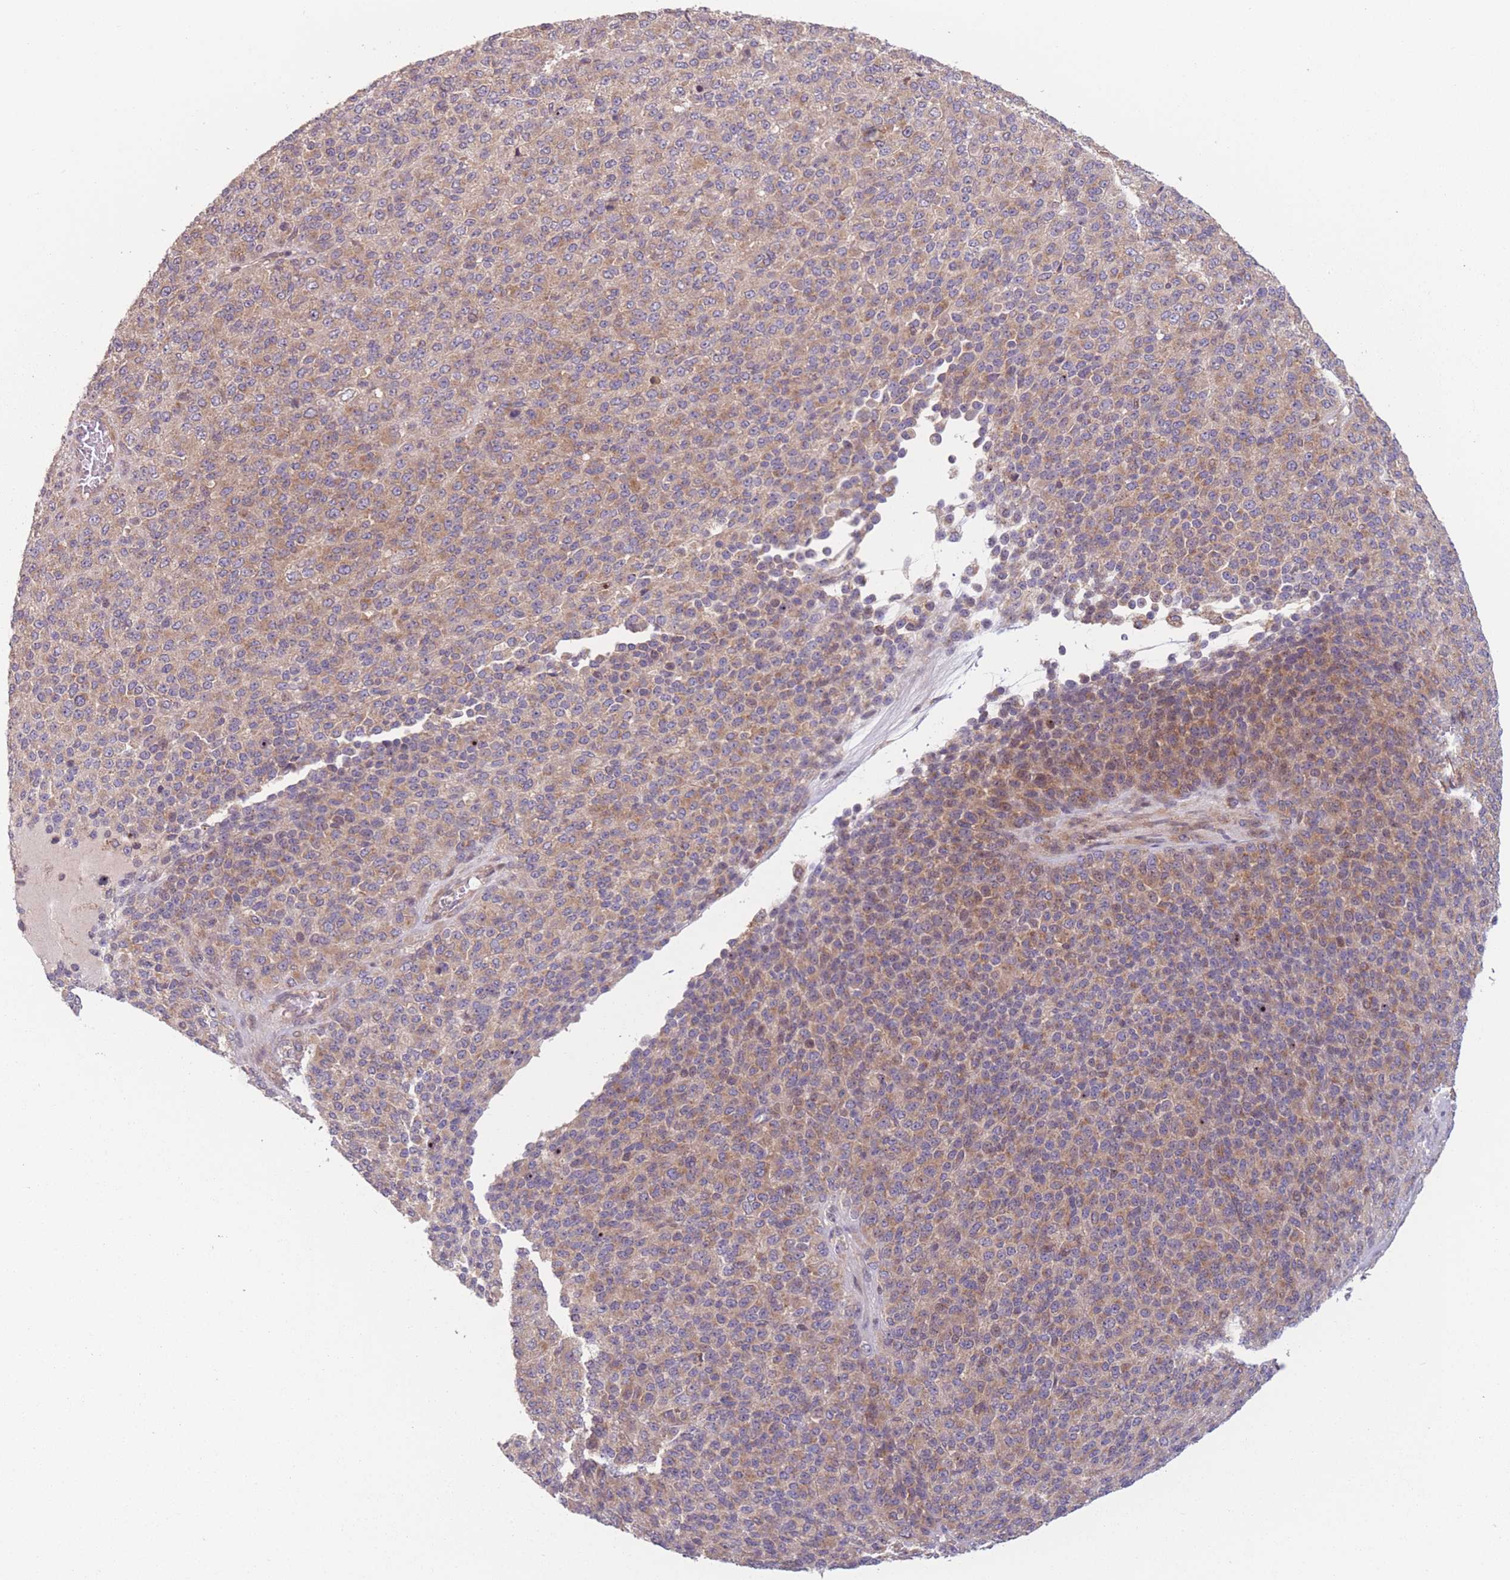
{"staining": {"intensity": "moderate", "quantity": "25%-75%", "location": "cytoplasmic/membranous"}, "tissue": "melanoma", "cell_type": "Tumor cells", "image_type": "cancer", "snomed": [{"axis": "morphology", "description": "Malignant melanoma, Metastatic site"}, {"axis": "topography", "description": "Brain"}], "caption": "Immunohistochemistry staining of melanoma, which demonstrates medium levels of moderate cytoplasmic/membranous staining in about 25%-75% of tumor cells indicating moderate cytoplasmic/membranous protein expression. The staining was performed using DAB (3,3'-diaminobenzidine) (brown) for protein detection and nuclei were counterstained in hematoxylin (blue).", "gene": "WASHC2A", "patient": {"sex": "female", "age": 56}}